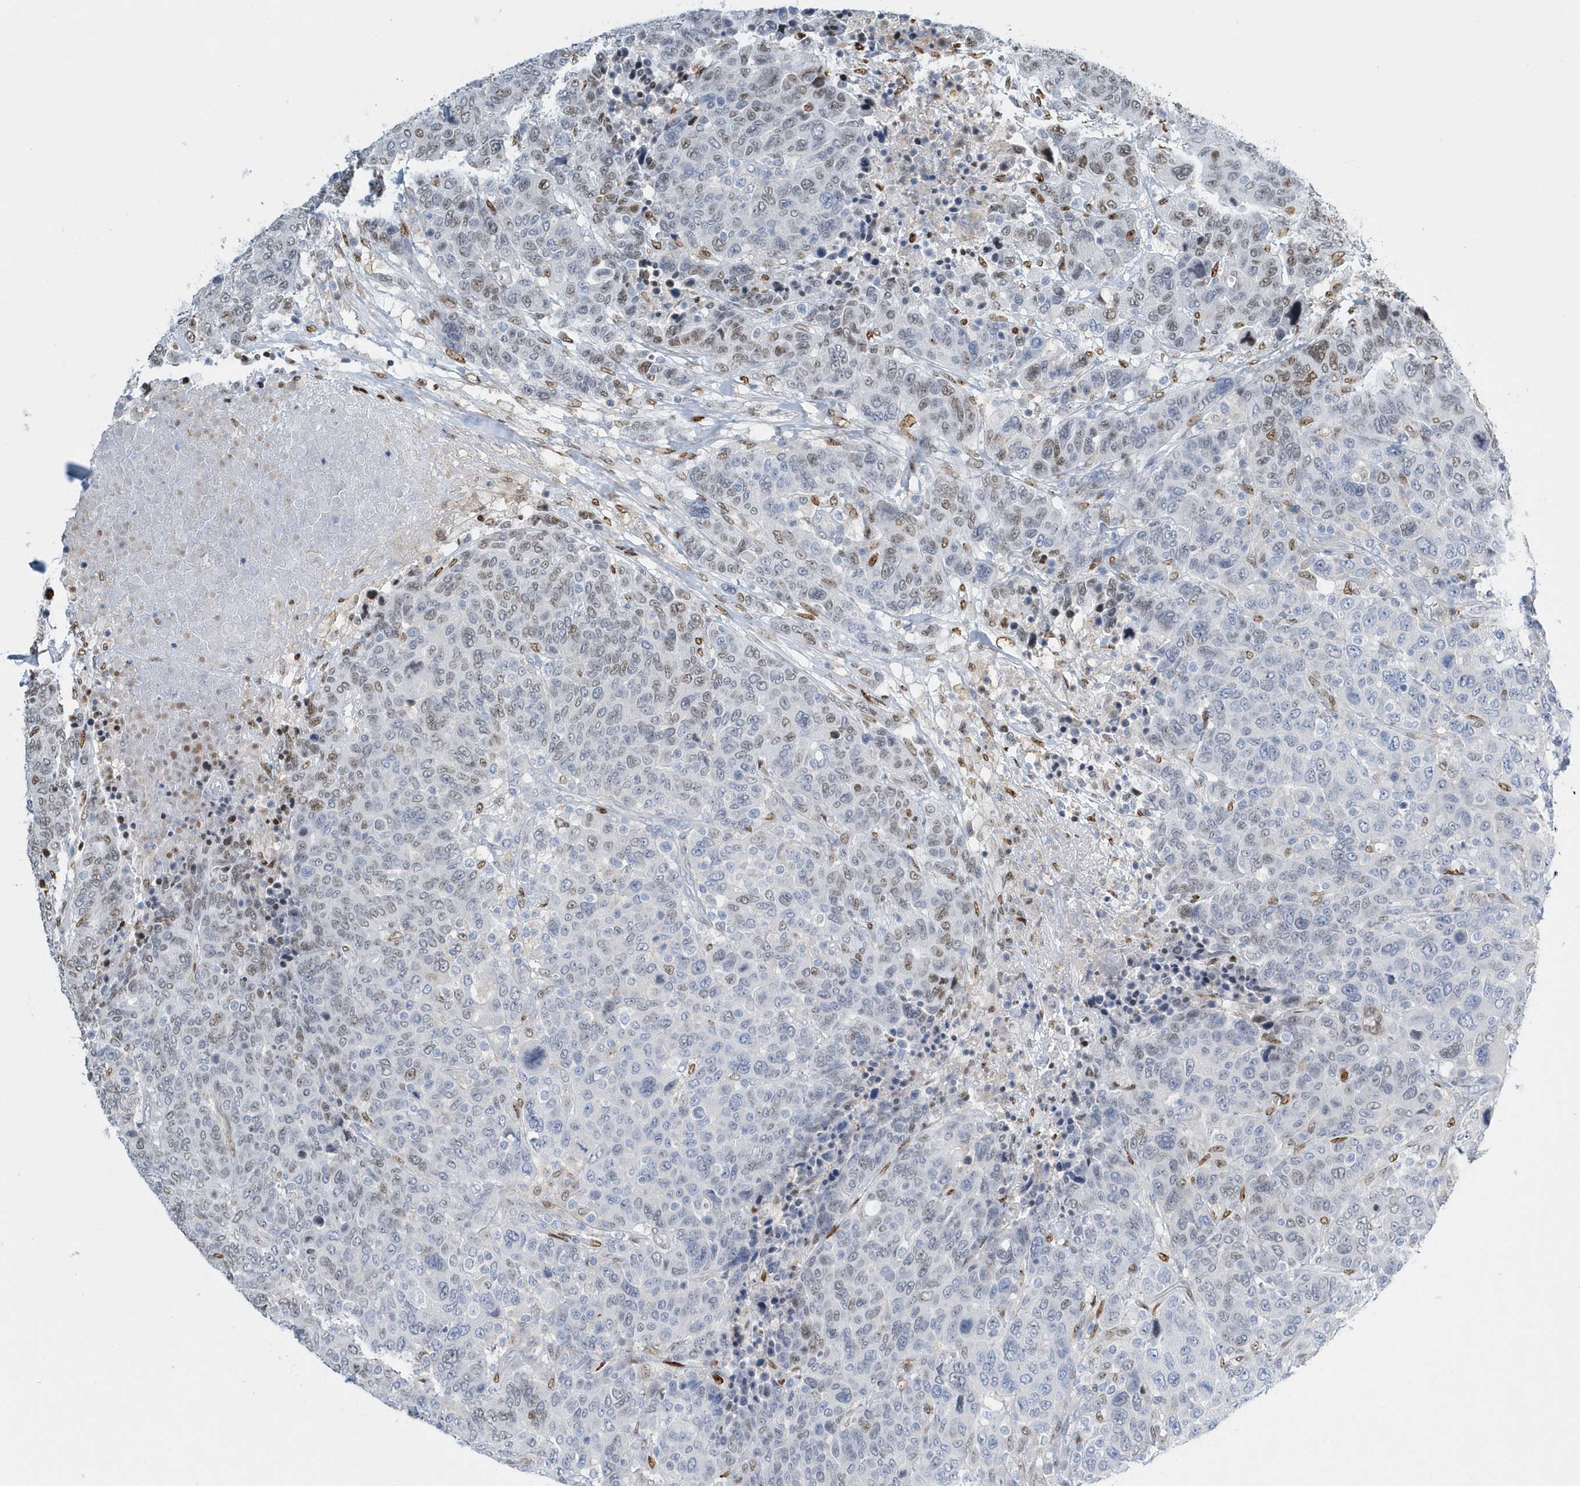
{"staining": {"intensity": "moderate", "quantity": "<25%", "location": "nuclear"}, "tissue": "breast cancer", "cell_type": "Tumor cells", "image_type": "cancer", "snomed": [{"axis": "morphology", "description": "Duct carcinoma"}, {"axis": "topography", "description": "Breast"}], "caption": "Tumor cells exhibit low levels of moderate nuclear positivity in approximately <25% of cells in human breast cancer (infiltrating ductal carcinoma).", "gene": "MACROH2A2", "patient": {"sex": "female", "age": 37}}